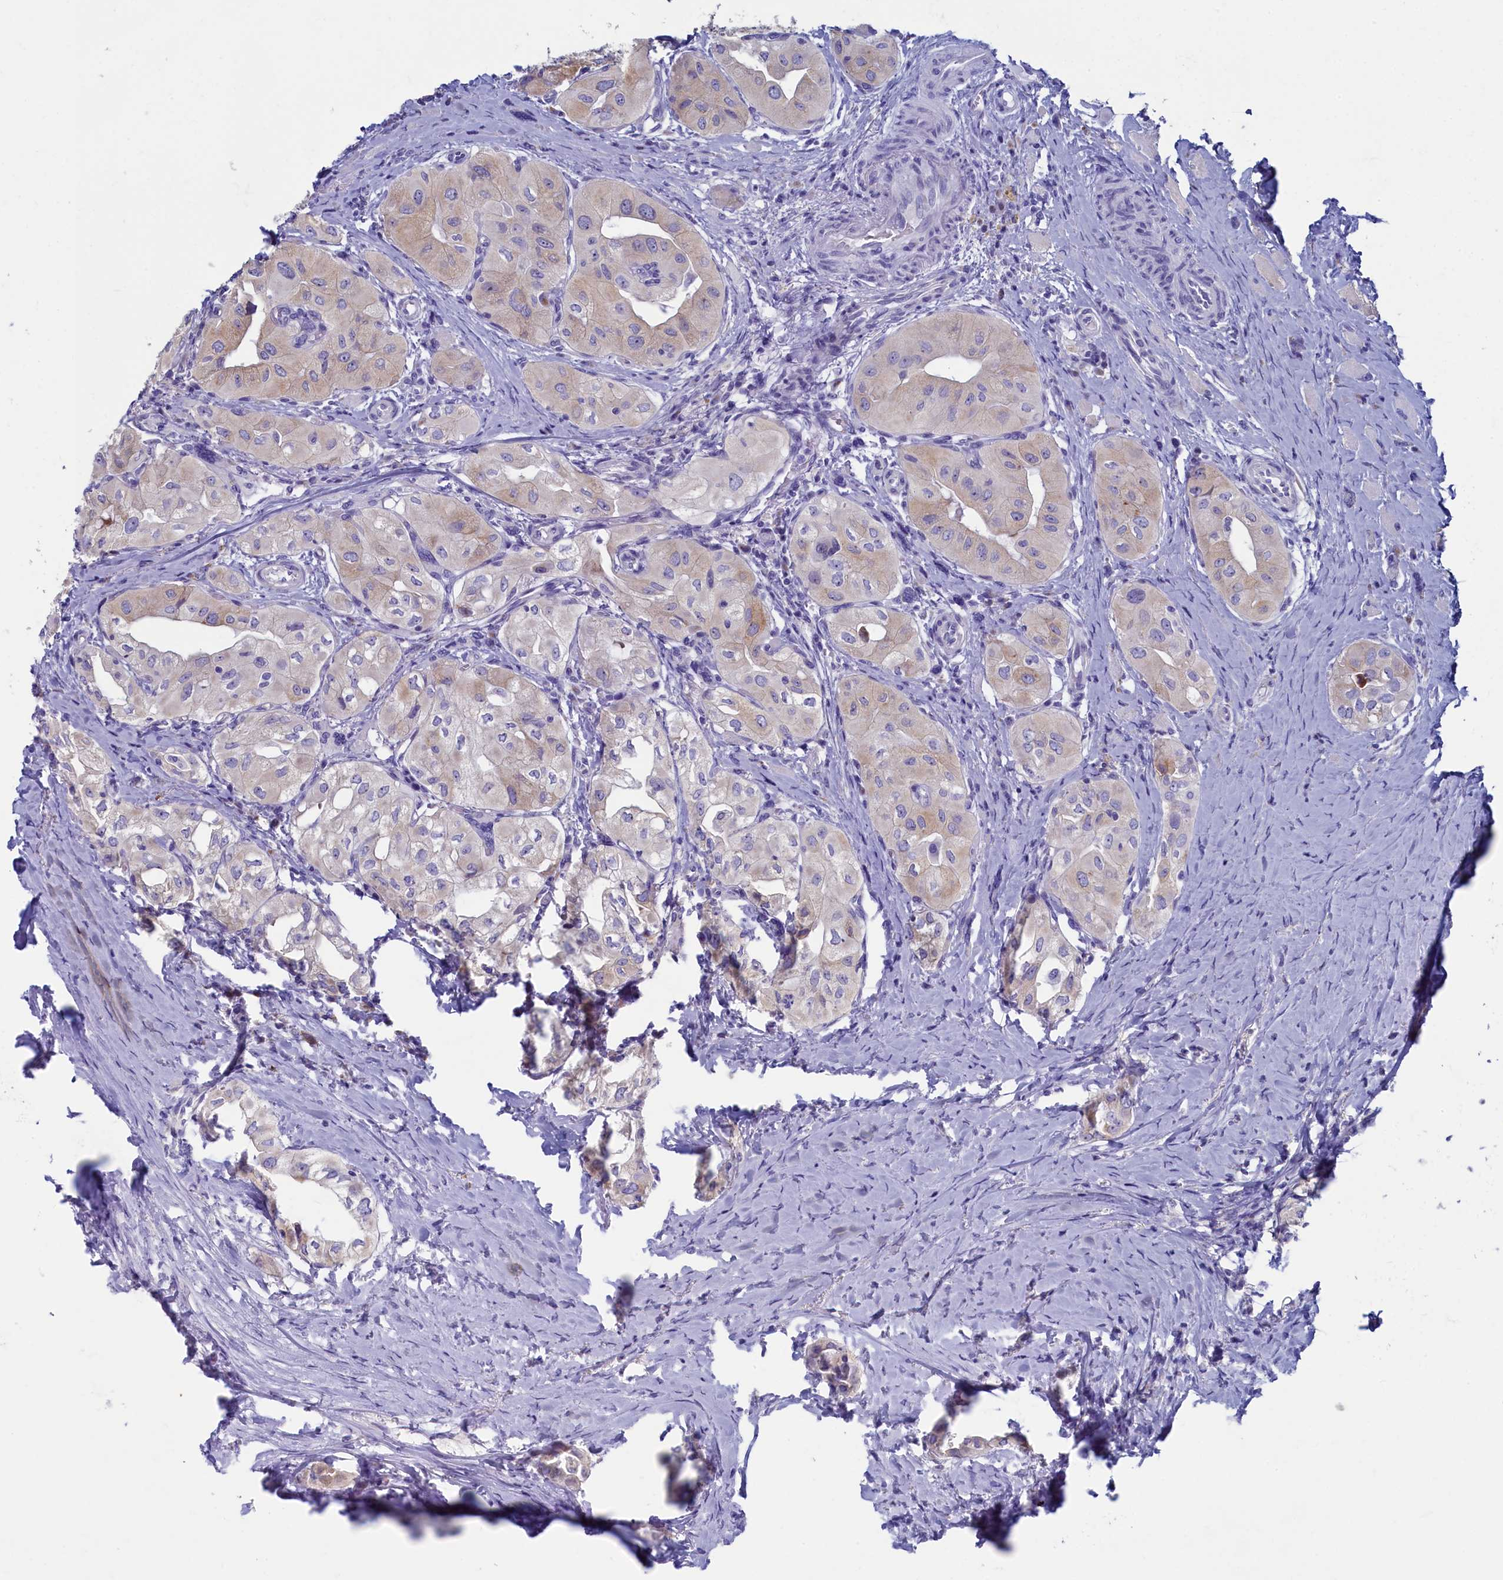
{"staining": {"intensity": "weak", "quantity": "25%-75%", "location": "cytoplasmic/membranous"}, "tissue": "thyroid cancer", "cell_type": "Tumor cells", "image_type": "cancer", "snomed": [{"axis": "morphology", "description": "Papillary adenocarcinoma, NOS"}, {"axis": "topography", "description": "Thyroid gland"}], "caption": "Immunohistochemistry (IHC) of human thyroid cancer shows low levels of weak cytoplasmic/membranous expression in approximately 25%-75% of tumor cells.", "gene": "SKA3", "patient": {"sex": "female", "age": 59}}